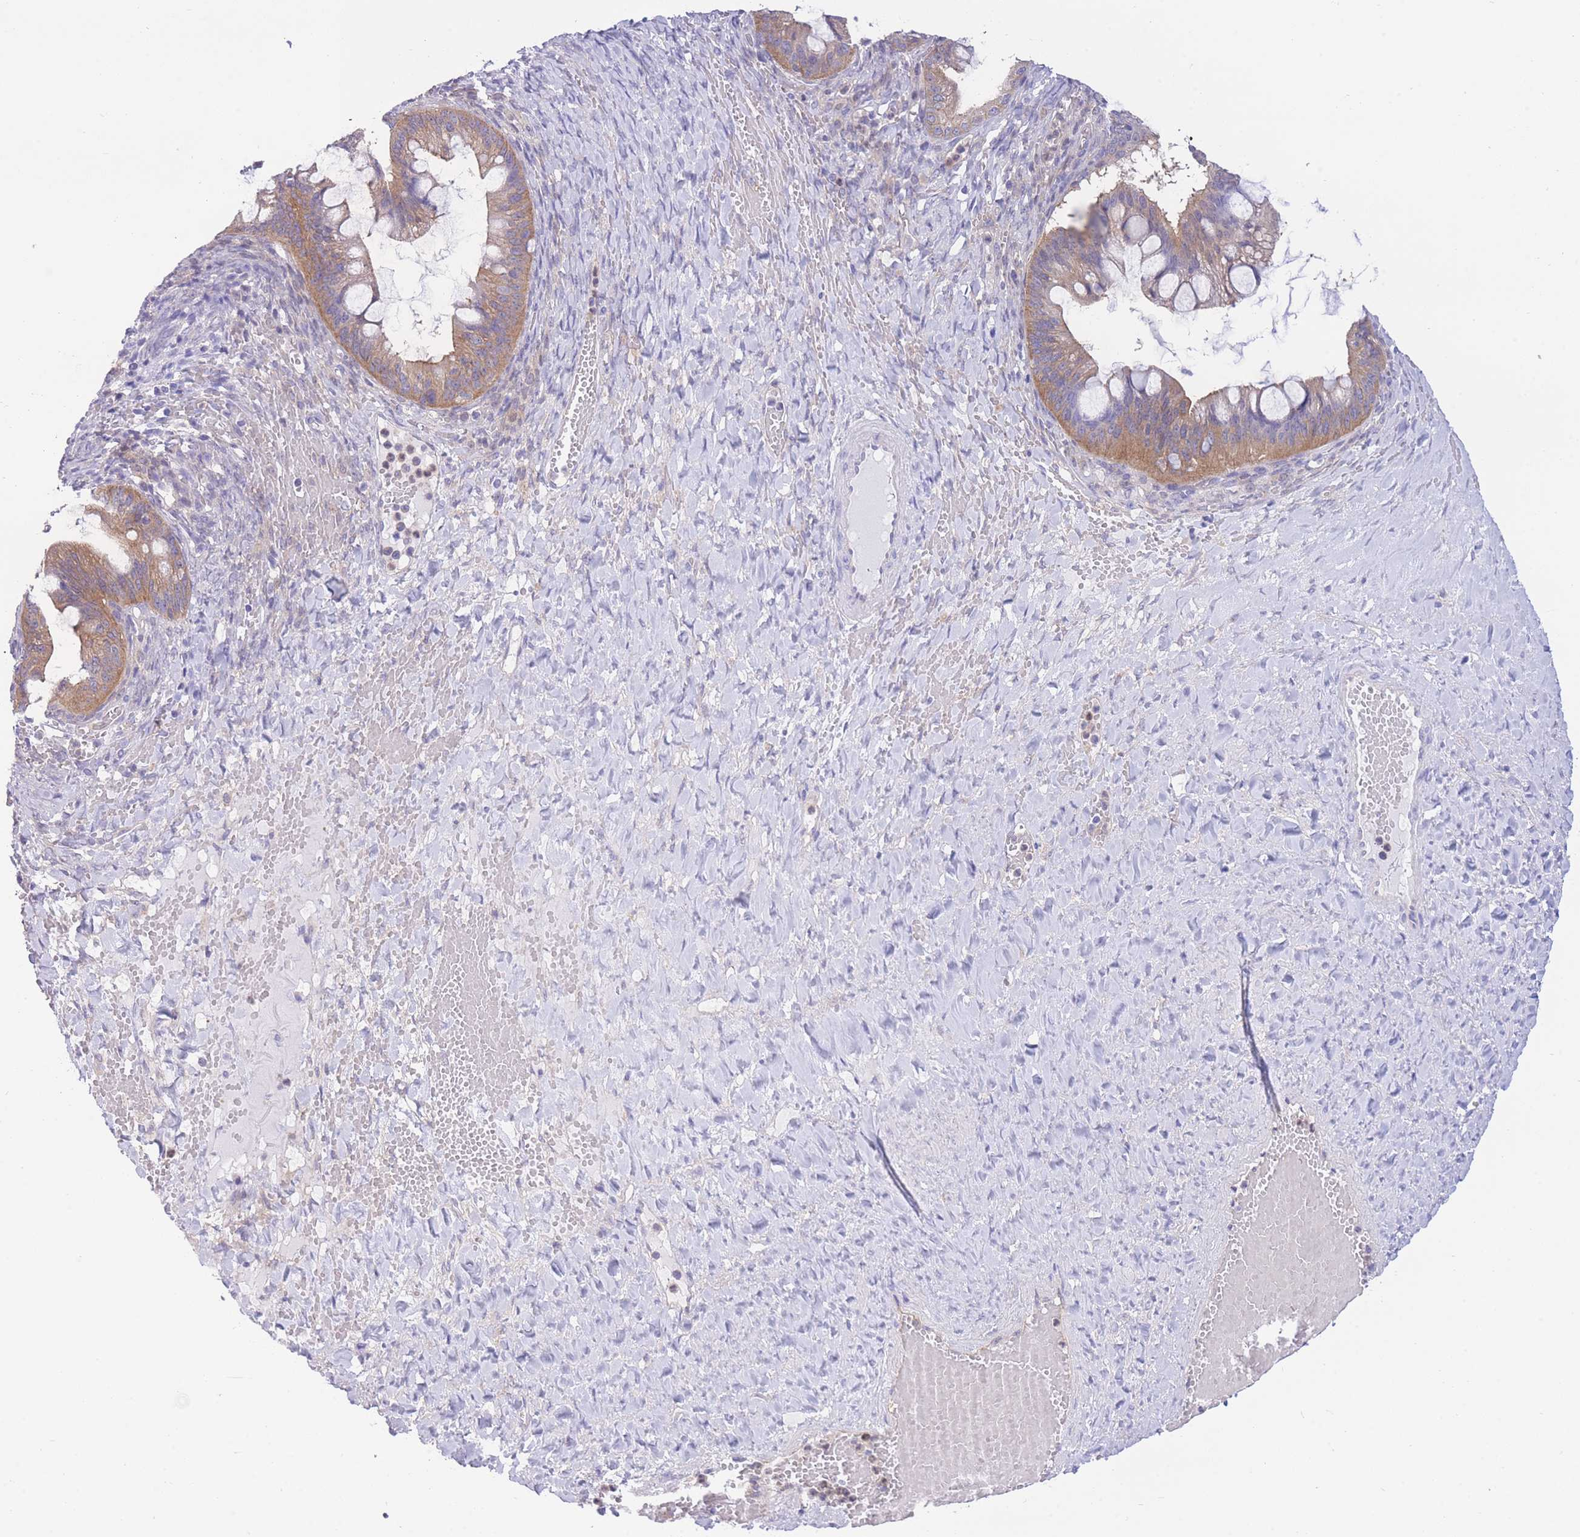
{"staining": {"intensity": "moderate", "quantity": "25%-75%", "location": "cytoplasmic/membranous"}, "tissue": "ovarian cancer", "cell_type": "Tumor cells", "image_type": "cancer", "snomed": [{"axis": "morphology", "description": "Cystadenocarcinoma, mucinous, NOS"}, {"axis": "topography", "description": "Ovary"}], "caption": "This image exhibits IHC staining of human mucinous cystadenocarcinoma (ovarian), with medium moderate cytoplasmic/membranous staining in about 25%-75% of tumor cells.", "gene": "NAMPT", "patient": {"sex": "female", "age": 73}}